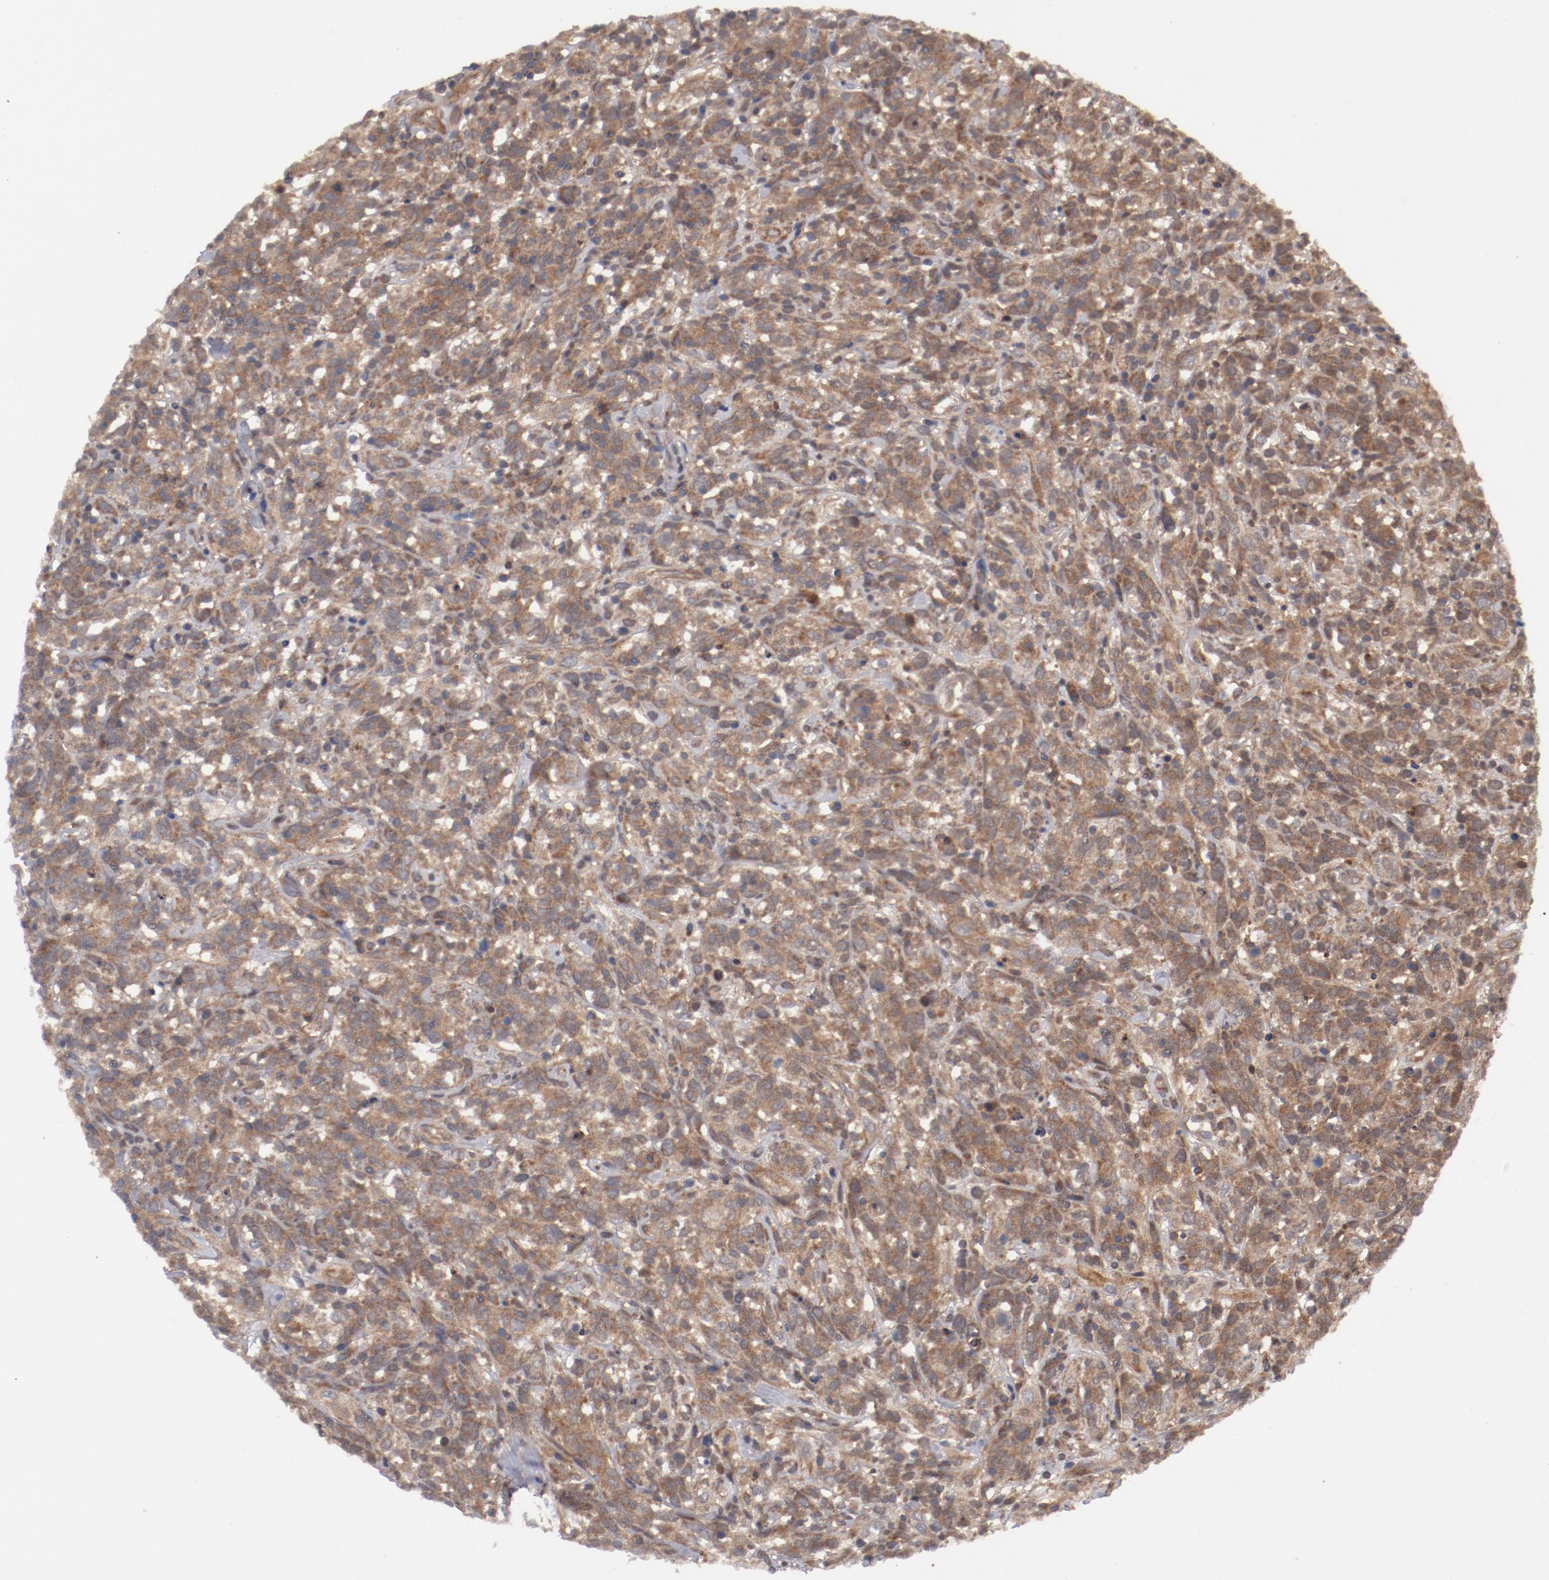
{"staining": {"intensity": "moderate", "quantity": ">75%", "location": "cytoplasmic/membranous"}, "tissue": "lymphoma", "cell_type": "Tumor cells", "image_type": "cancer", "snomed": [{"axis": "morphology", "description": "Malignant lymphoma, non-Hodgkin's type, High grade"}, {"axis": "topography", "description": "Lymph node"}], "caption": "Malignant lymphoma, non-Hodgkin's type (high-grade) was stained to show a protein in brown. There is medium levels of moderate cytoplasmic/membranous staining in approximately >75% of tumor cells.", "gene": "GUF1", "patient": {"sex": "female", "age": 73}}